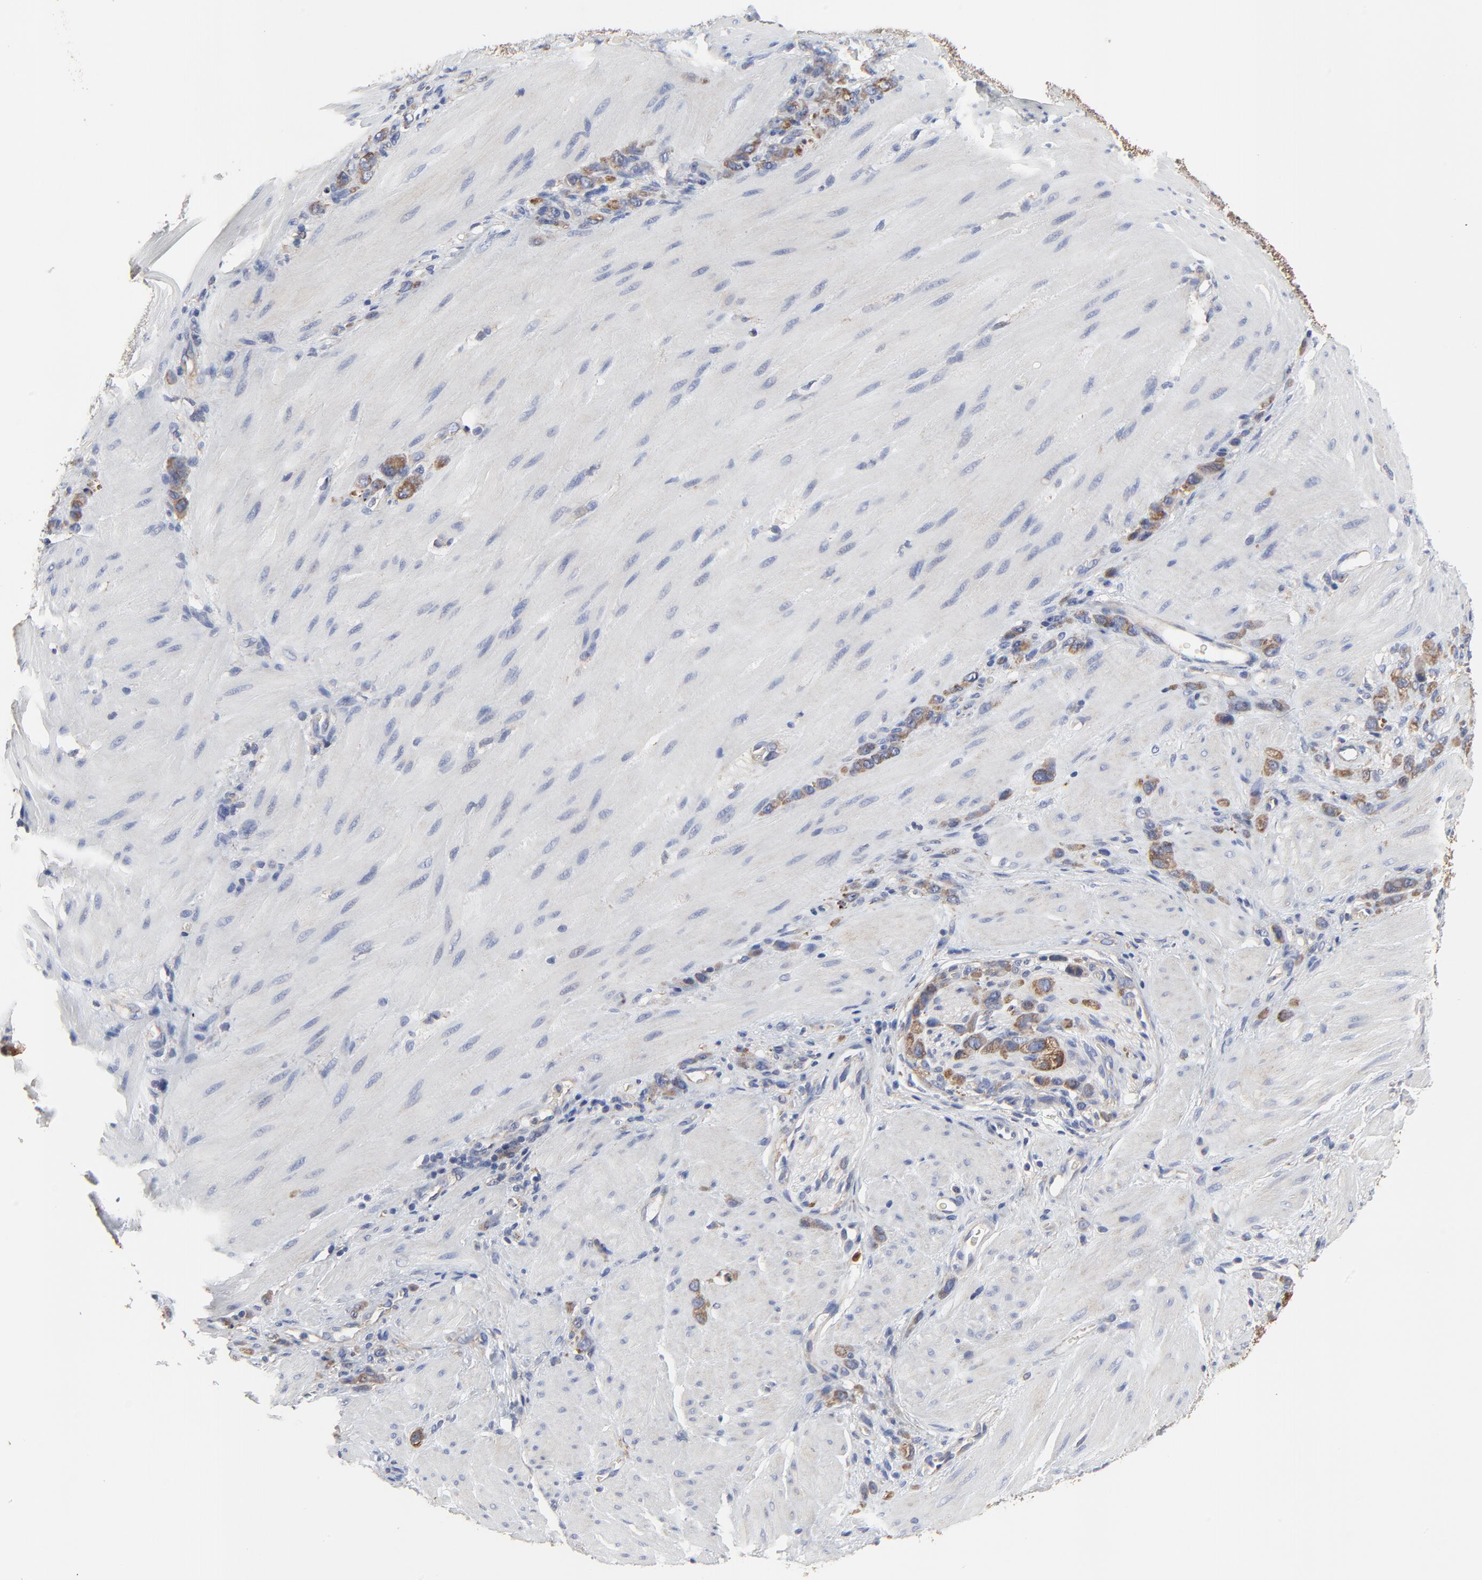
{"staining": {"intensity": "moderate", "quantity": ">75%", "location": "cytoplasmic/membranous"}, "tissue": "stomach cancer", "cell_type": "Tumor cells", "image_type": "cancer", "snomed": [{"axis": "morphology", "description": "Normal tissue, NOS"}, {"axis": "morphology", "description": "Adenocarcinoma, NOS"}, {"axis": "topography", "description": "Stomach"}], "caption": "Stomach adenocarcinoma stained for a protein (brown) displays moderate cytoplasmic/membranous positive expression in approximately >75% of tumor cells.", "gene": "NXF3", "patient": {"sex": "male", "age": 82}}